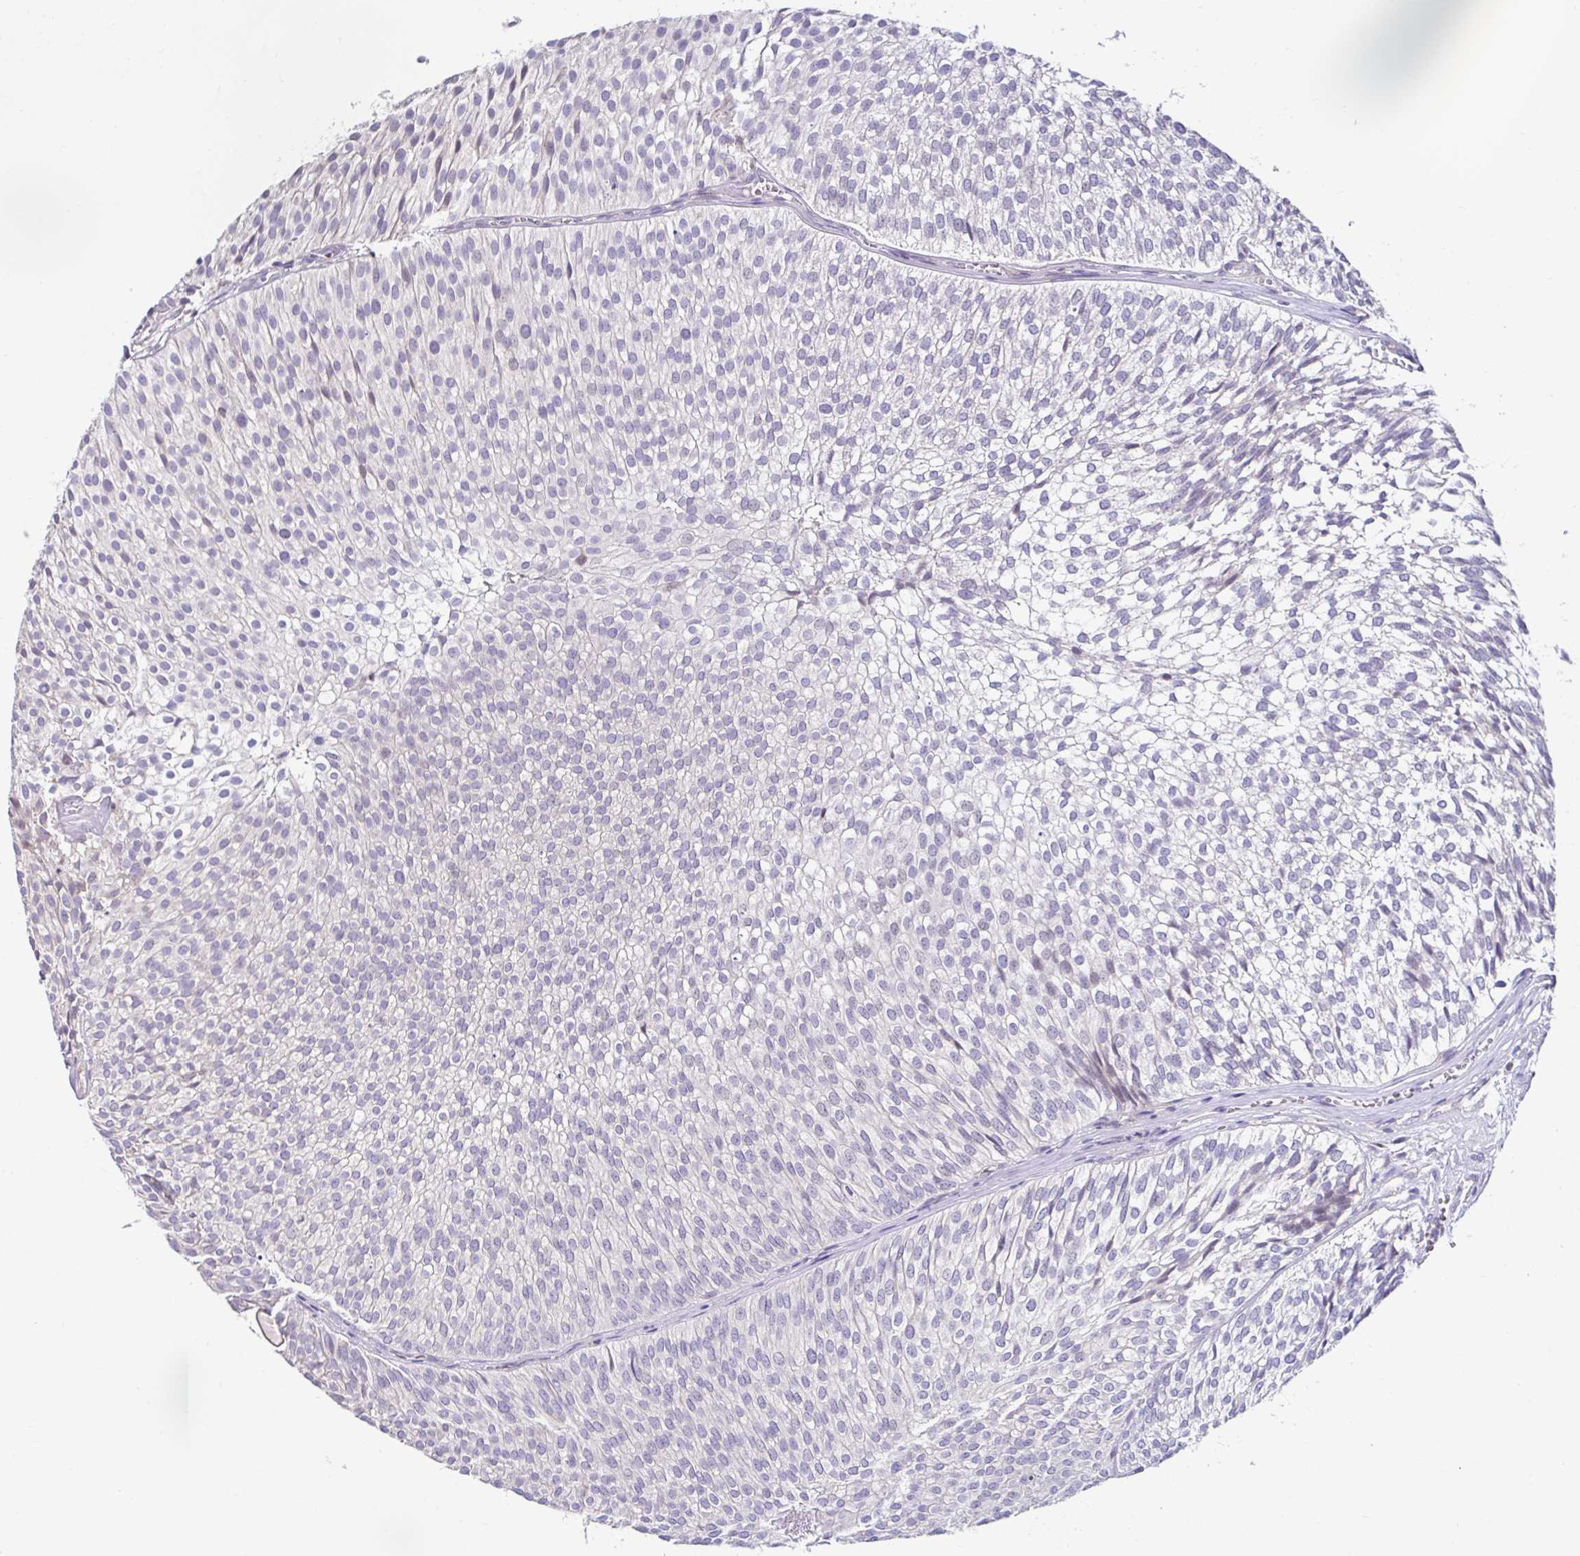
{"staining": {"intensity": "negative", "quantity": "none", "location": "none"}, "tissue": "urothelial cancer", "cell_type": "Tumor cells", "image_type": "cancer", "snomed": [{"axis": "morphology", "description": "Urothelial carcinoma, Low grade"}, {"axis": "topography", "description": "Urinary bladder"}], "caption": "High power microscopy image of an IHC image of urothelial carcinoma (low-grade), revealing no significant expression in tumor cells. Nuclei are stained in blue.", "gene": "NT5C1B", "patient": {"sex": "male", "age": 91}}